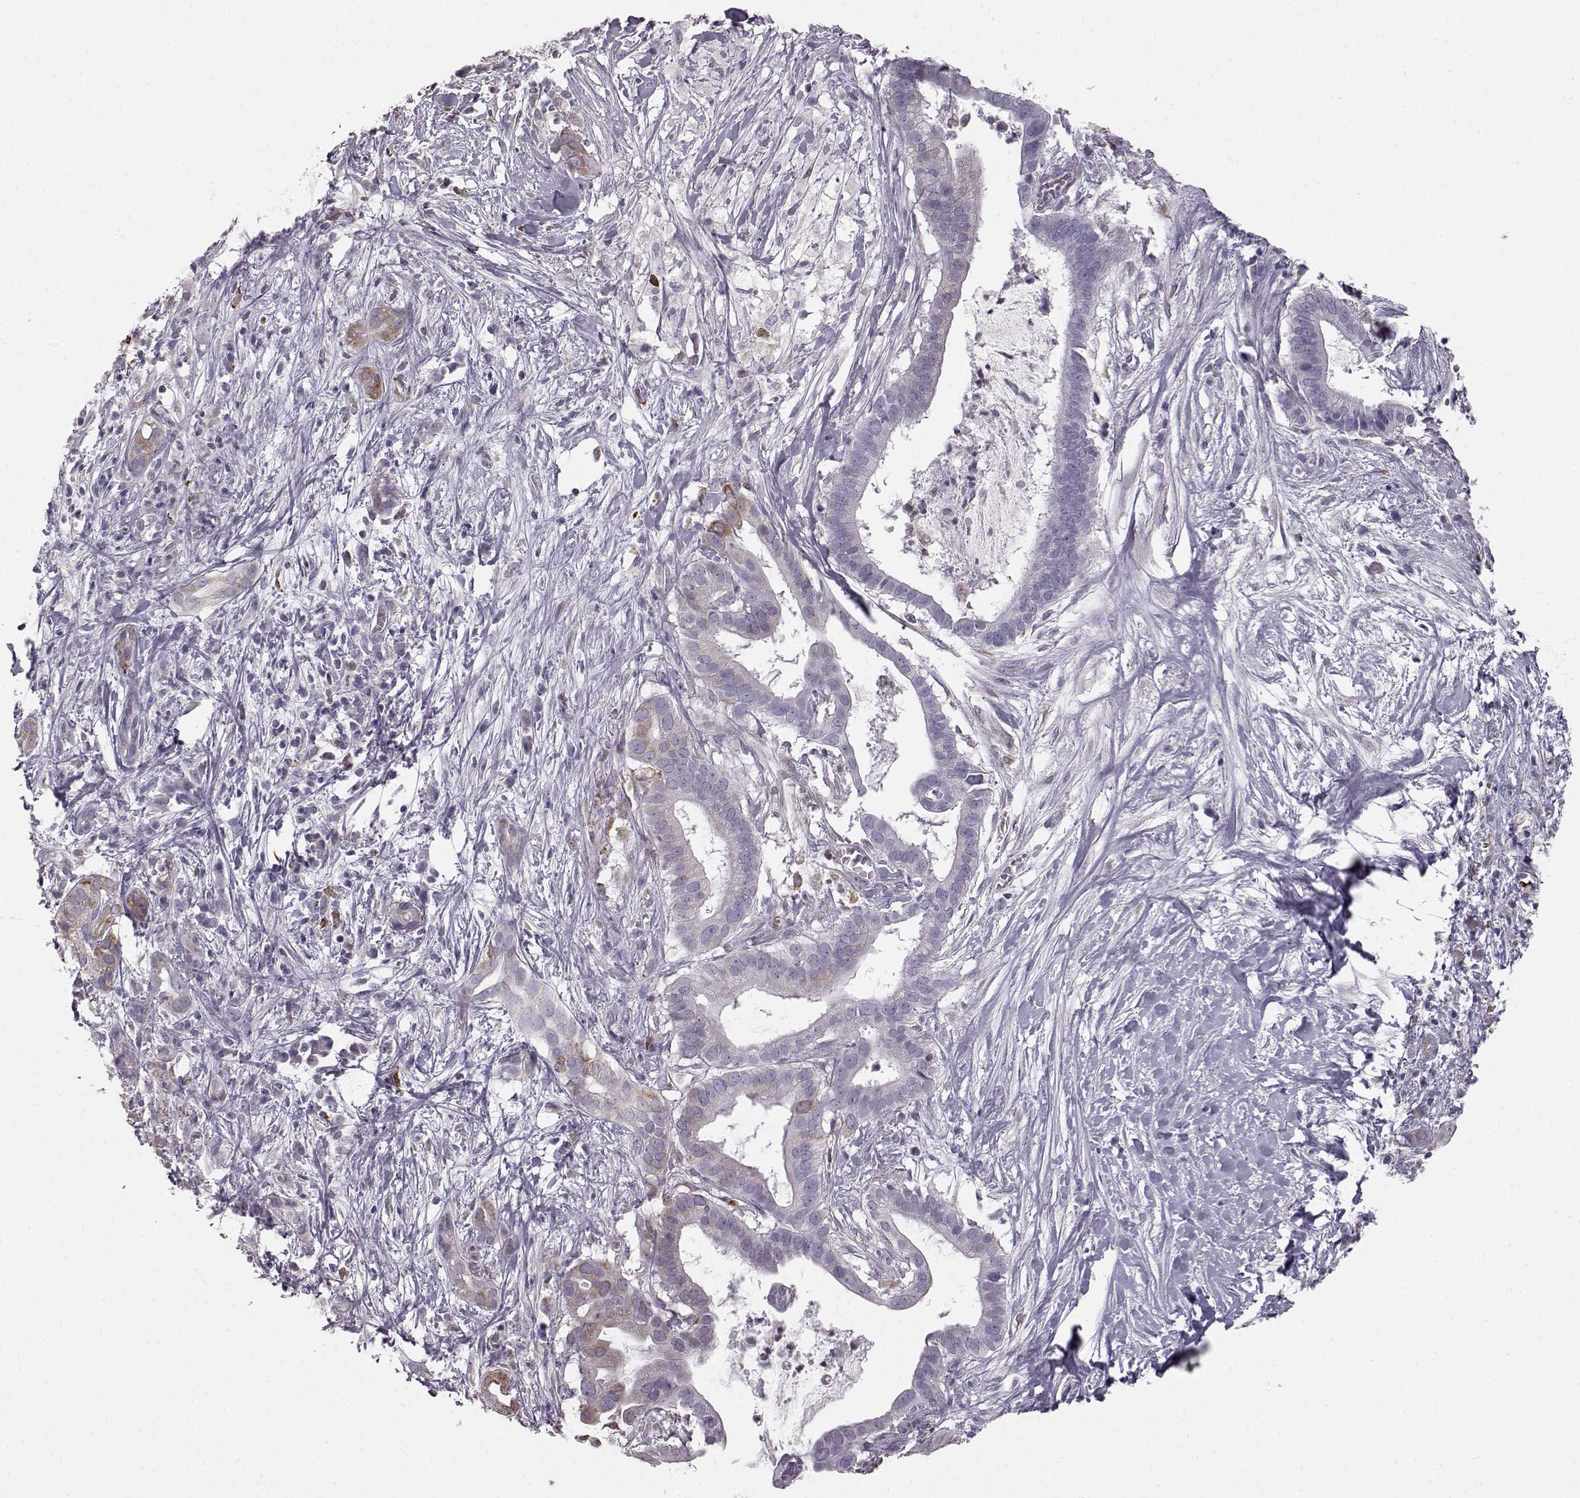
{"staining": {"intensity": "moderate", "quantity": "<25%", "location": "cytoplasmic/membranous"}, "tissue": "pancreatic cancer", "cell_type": "Tumor cells", "image_type": "cancer", "snomed": [{"axis": "morphology", "description": "Adenocarcinoma, NOS"}, {"axis": "topography", "description": "Pancreas"}], "caption": "IHC histopathology image of human adenocarcinoma (pancreatic) stained for a protein (brown), which reveals low levels of moderate cytoplasmic/membranous positivity in approximately <25% of tumor cells.", "gene": "ELOVL5", "patient": {"sex": "male", "age": 61}}